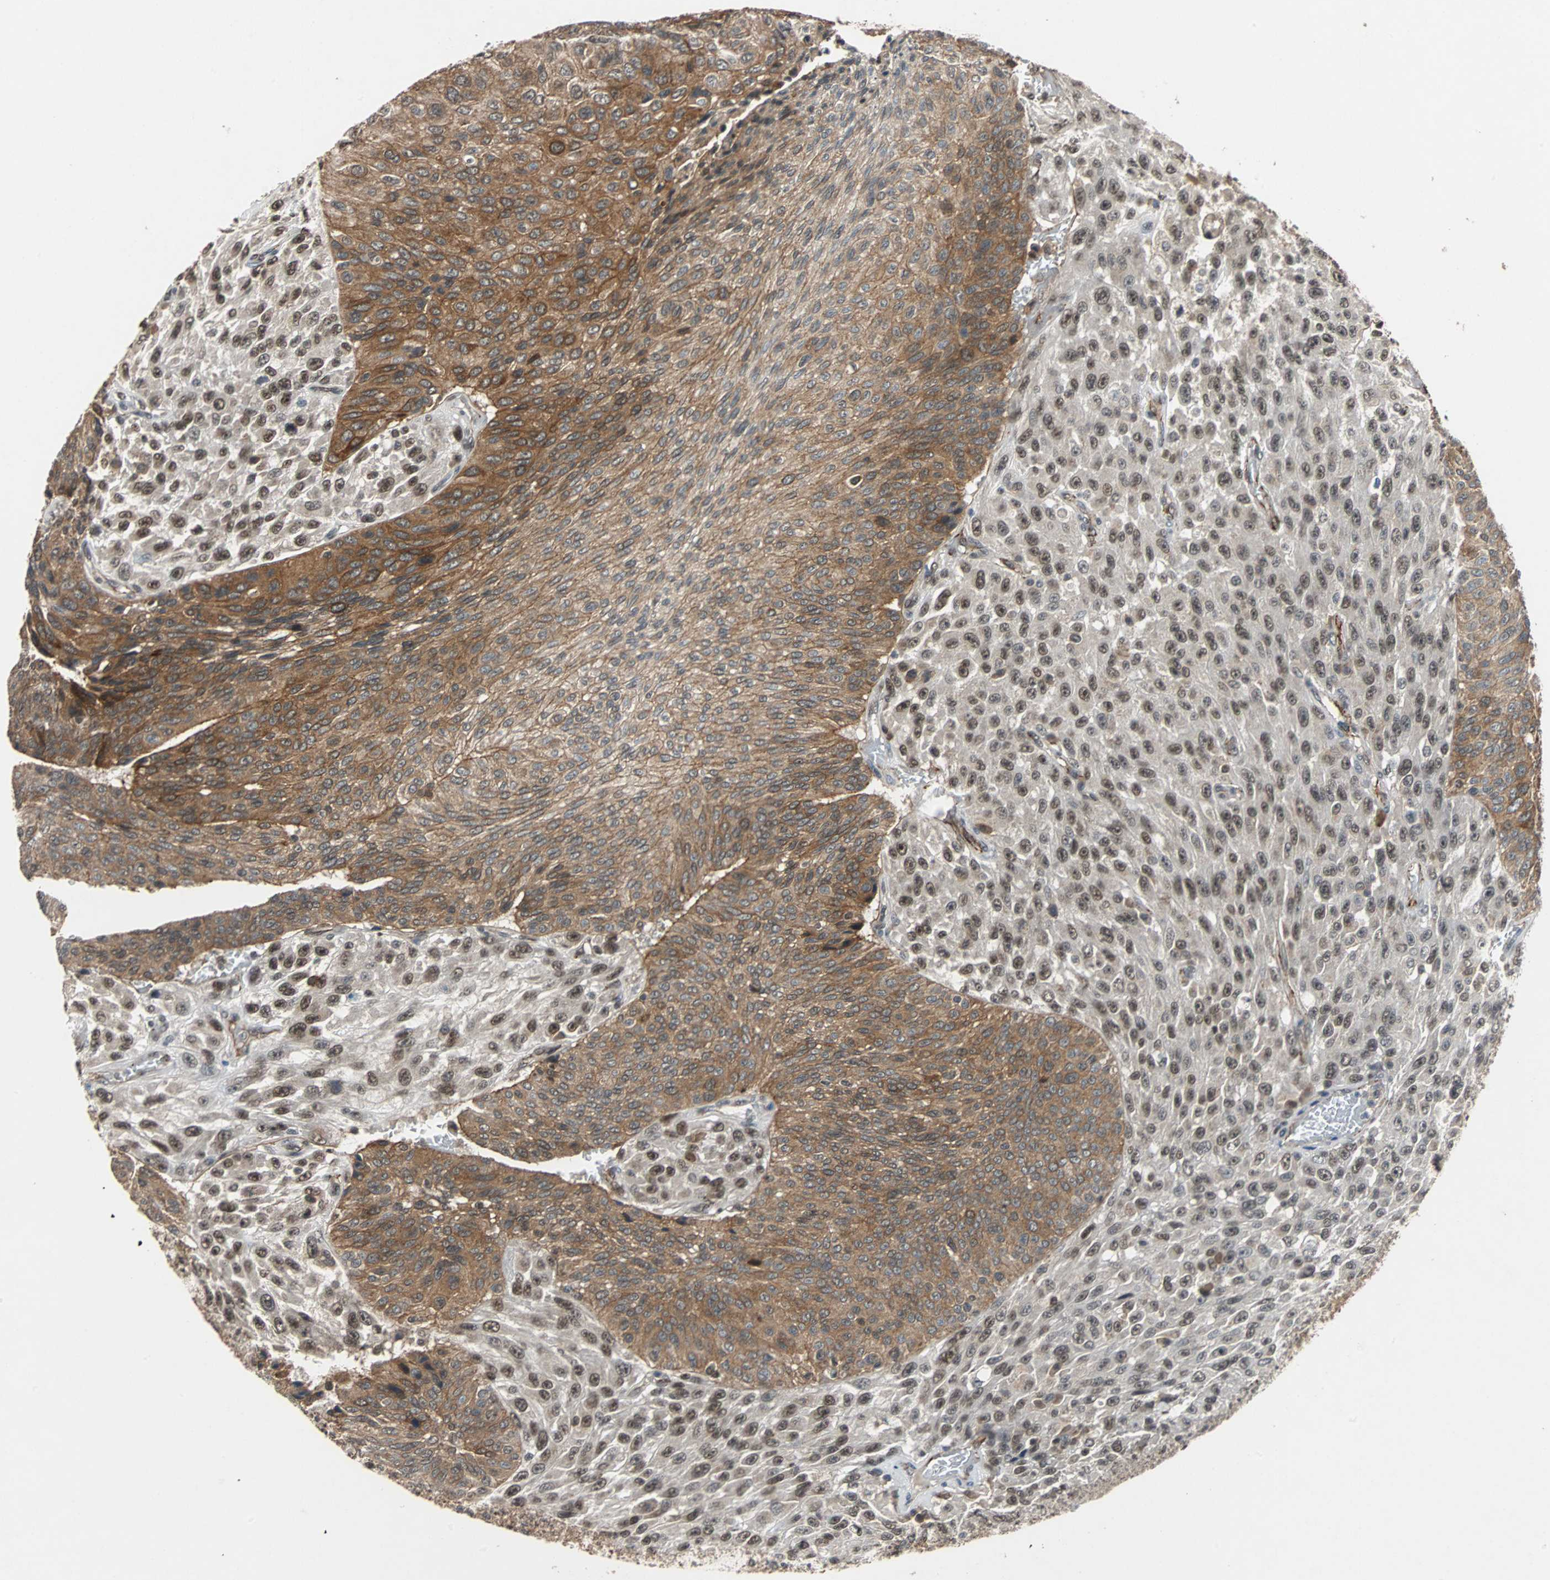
{"staining": {"intensity": "strong", "quantity": ">75%", "location": "cytoplasmic/membranous"}, "tissue": "urothelial cancer", "cell_type": "Tumor cells", "image_type": "cancer", "snomed": [{"axis": "morphology", "description": "Urothelial carcinoma, High grade"}, {"axis": "topography", "description": "Urinary bladder"}], "caption": "Brown immunohistochemical staining in urothelial cancer displays strong cytoplasmic/membranous positivity in approximately >75% of tumor cells.", "gene": "LSR", "patient": {"sex": "male", "age": 66}}